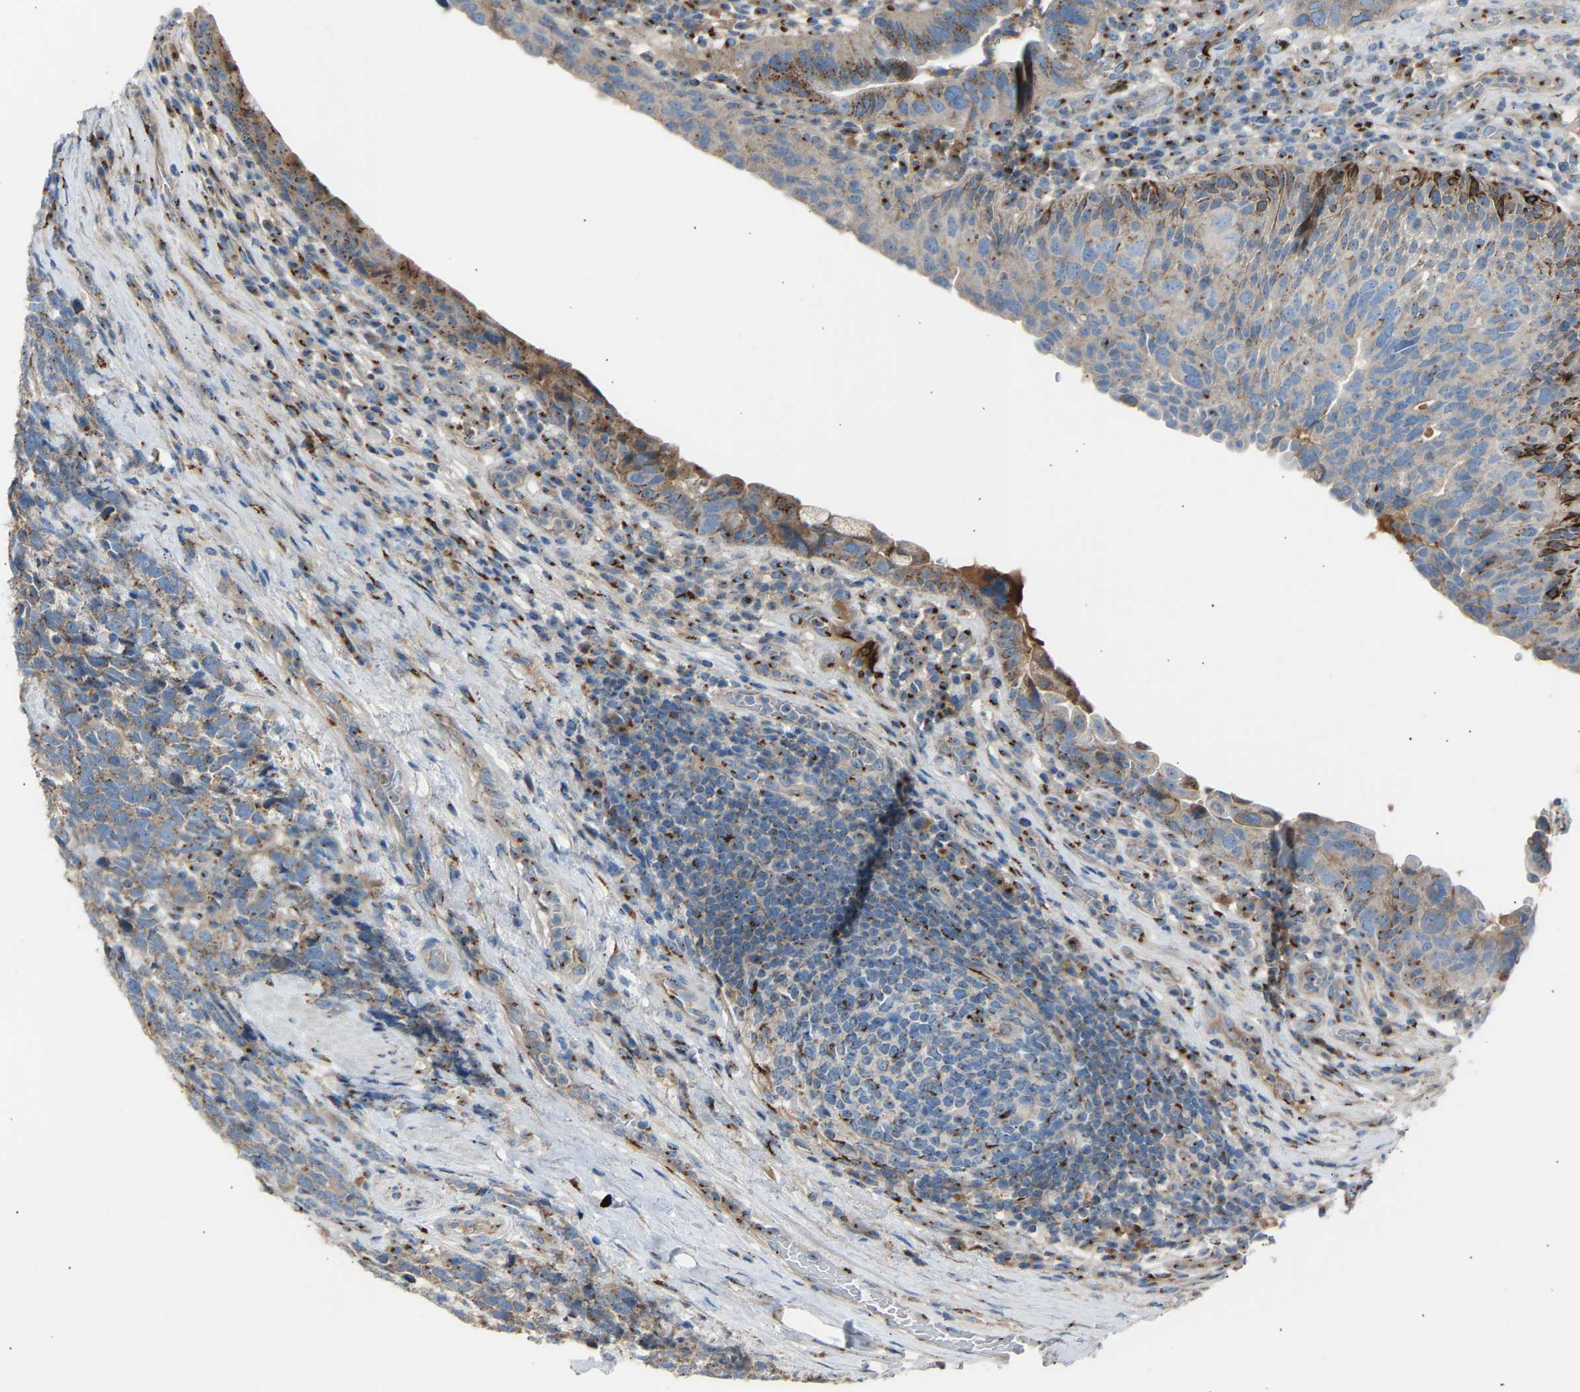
{"staining": {"intensity": "moderate", "quantity": ">75%", "location": "cytoplasmic/membranous"}, "tissue": "urothelial cancer", "cell_type": "Tumor cells", "image_type": "cancer", "snomed": [{"axis": "morphology", "description": "Urothelial carcinoma, High grade"}, {"axis": "topography", "description": "Urinary bladder"}], "caption": "Tumor cells reveal moderate cytoplasmic/membranous positivity in approximately >75% of cells in urothelial cancer. Nuclei are stained in blue.", "gene": "CYREN", "patient": {"sex": "female", "age": 82}}